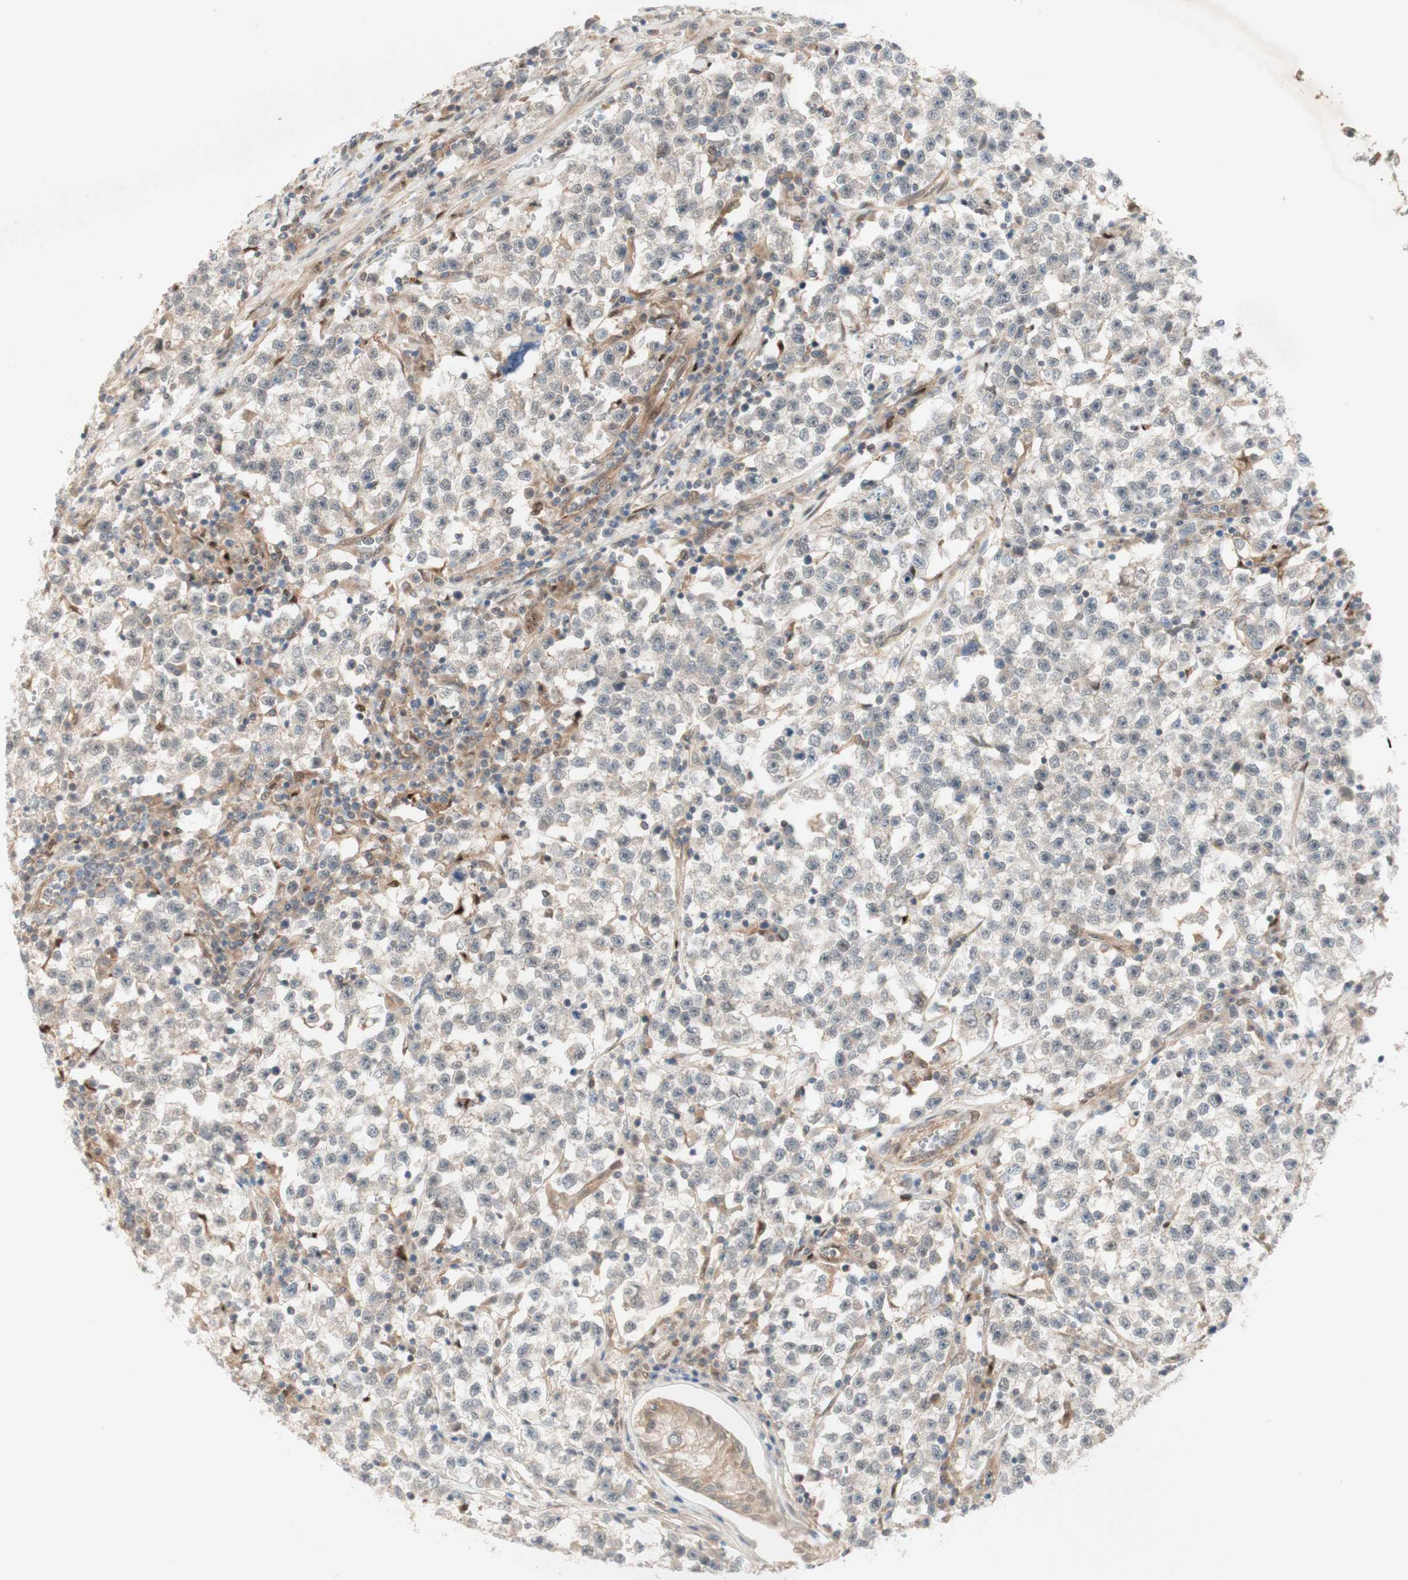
{"staining": {"intensity": "weak", "quantity": "<25%", "location": "nuclear"}, "tissue": "testis cancer", "cell_type": "Tumor cells", "image_type": "cancer", "snomed": [{"axis": "morphology", "description": "Seminoma, NOS"}, {"axis": "topography", "description": "Testis"}], "caption": "Testis cancer was stained to show a protein in brown. There is no significant positivity in tumor cells.", "gene": "RFNG", "patient": {"sex": "male", "age": 22}}